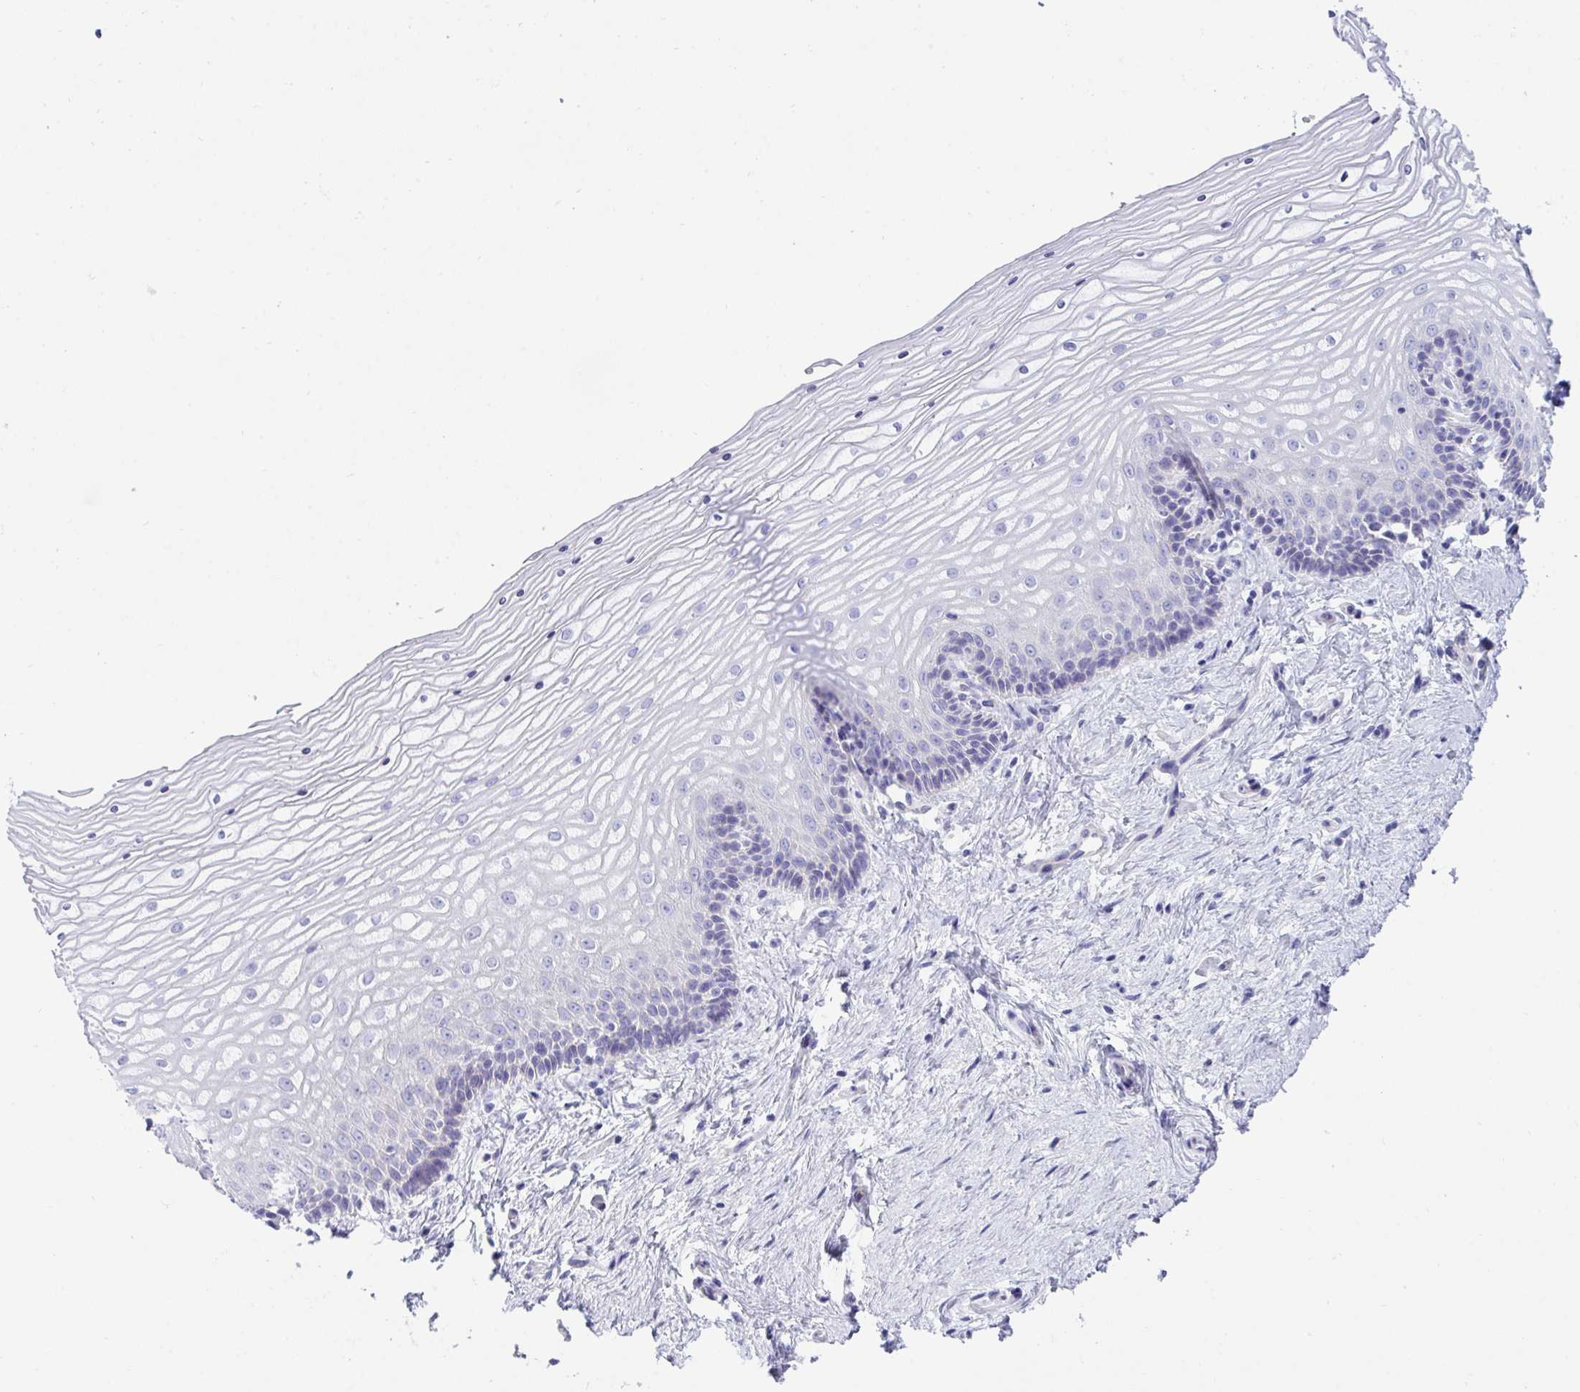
{"staining": {"intensity": "negative", "quantity": "none", "location": "none"}, "tissue": "vagina", "cell_type": "Squamous epithelial cells", "image_type": "normal", "snomed": [{"axis": "morphology", "description": "Normal tissue, NOS"}, {"axis": "topography", "description": "Vagina"}], "caption": "Squamous epithelial cells are negative for brown protein staining in normal vagina. Brightfield microscopy of immunohistochemistry stained with DAB (3,3'-diaminobenzidine) (brown) and hematoxylin (blue), captured at high magnification.", "gene": "TMEM106B", "patient": {"sex": "female", "age": 45}}